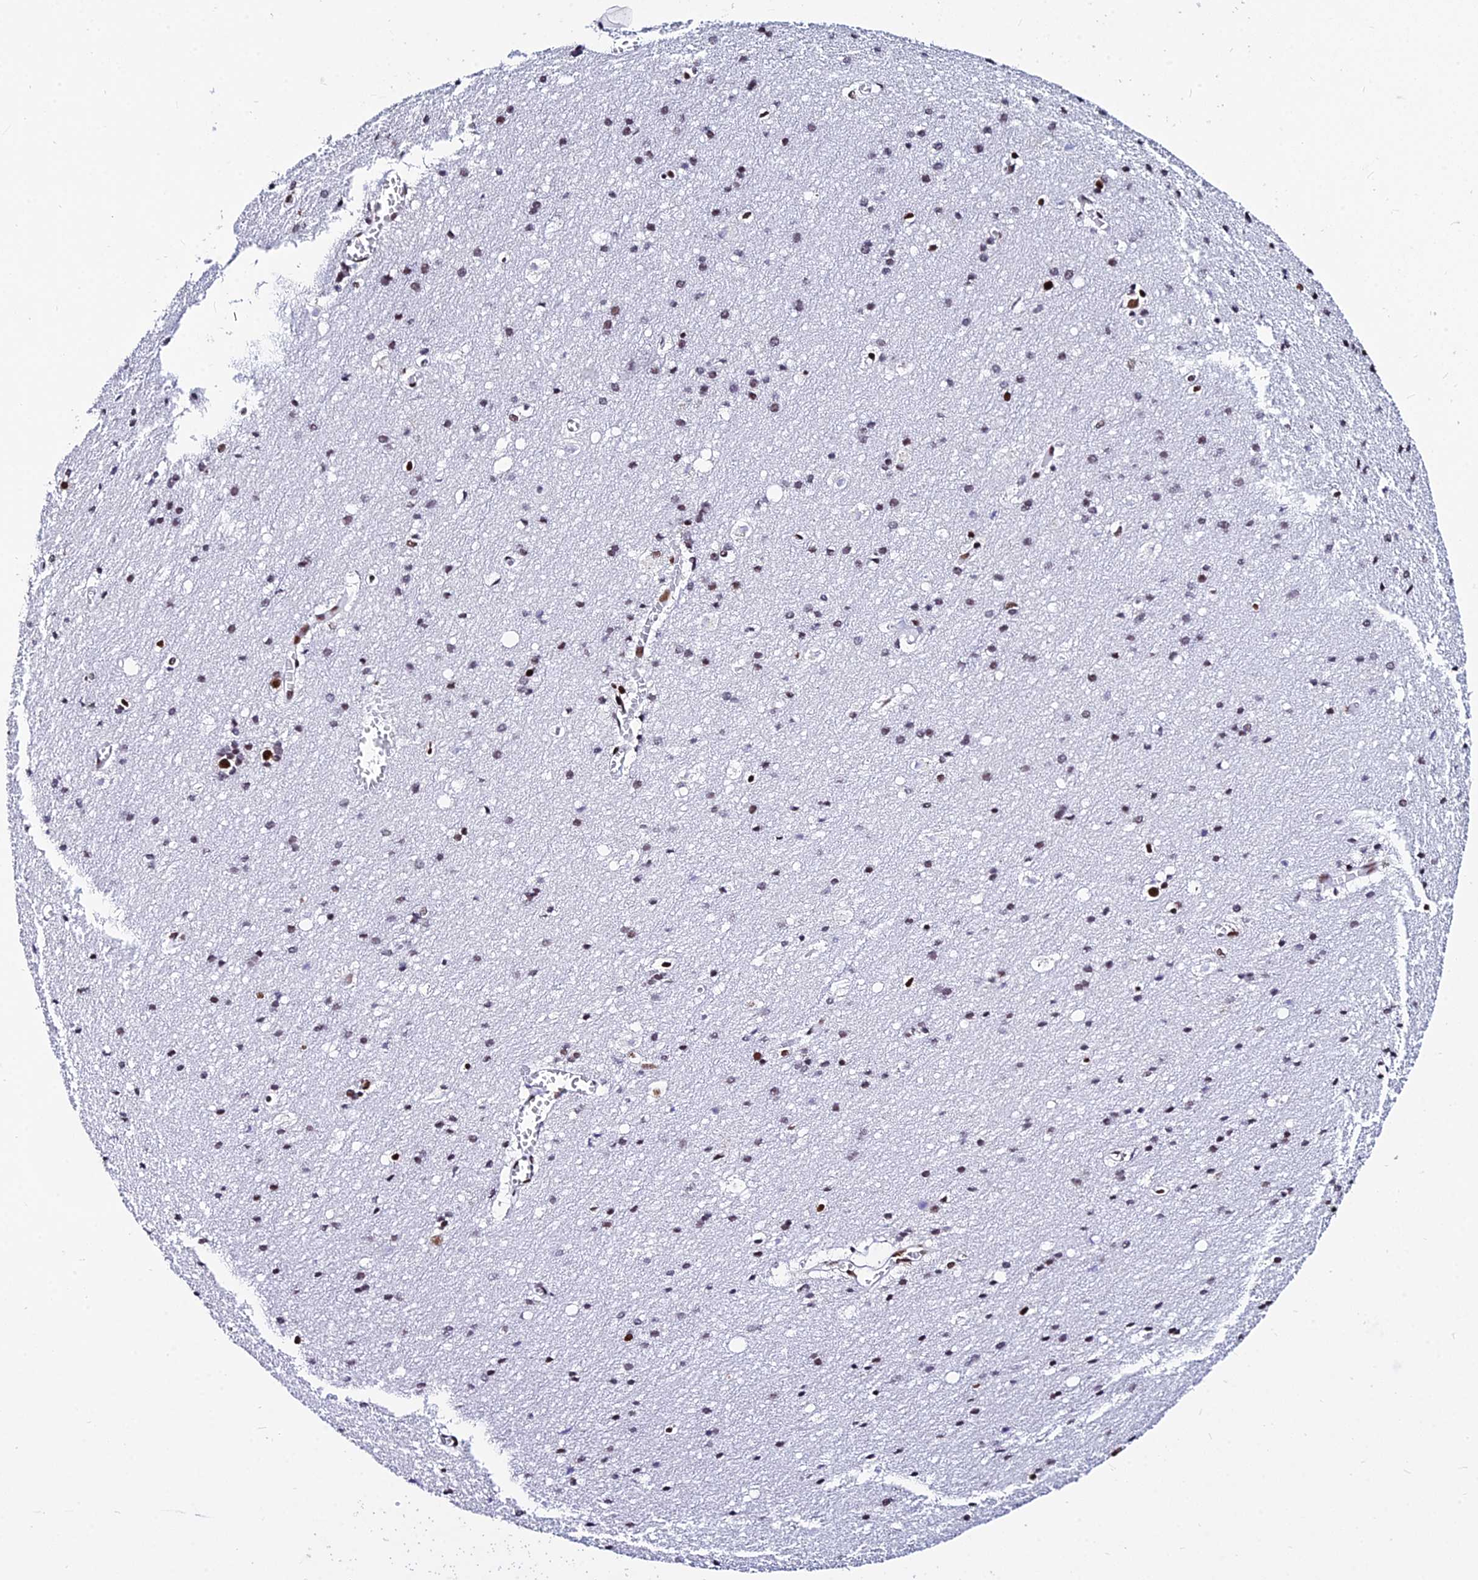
{"staining": {"intensity": "moderate", "quantity": "25%-75%", "location": "nuclear"}, "tissue": "cerebral cortex", "cell_type": "Endothelial cells", "image_type": "normal", "snomed": [{"axis": "morphology", "description": "Normal tissue, NOS"}, {"axis": "topography", "description": "Cerebral cortex"}], "caption": "Immunohistochemical staining of benign human cerebral cortex shows medium levels of moderate nuclear staining in approximately 25%-75% of endothelial cells. (IHC, brightfield microscopy, high magnification).", "gene": "HNRNPH1", "patient": {"sex": "male", "age": 54}}